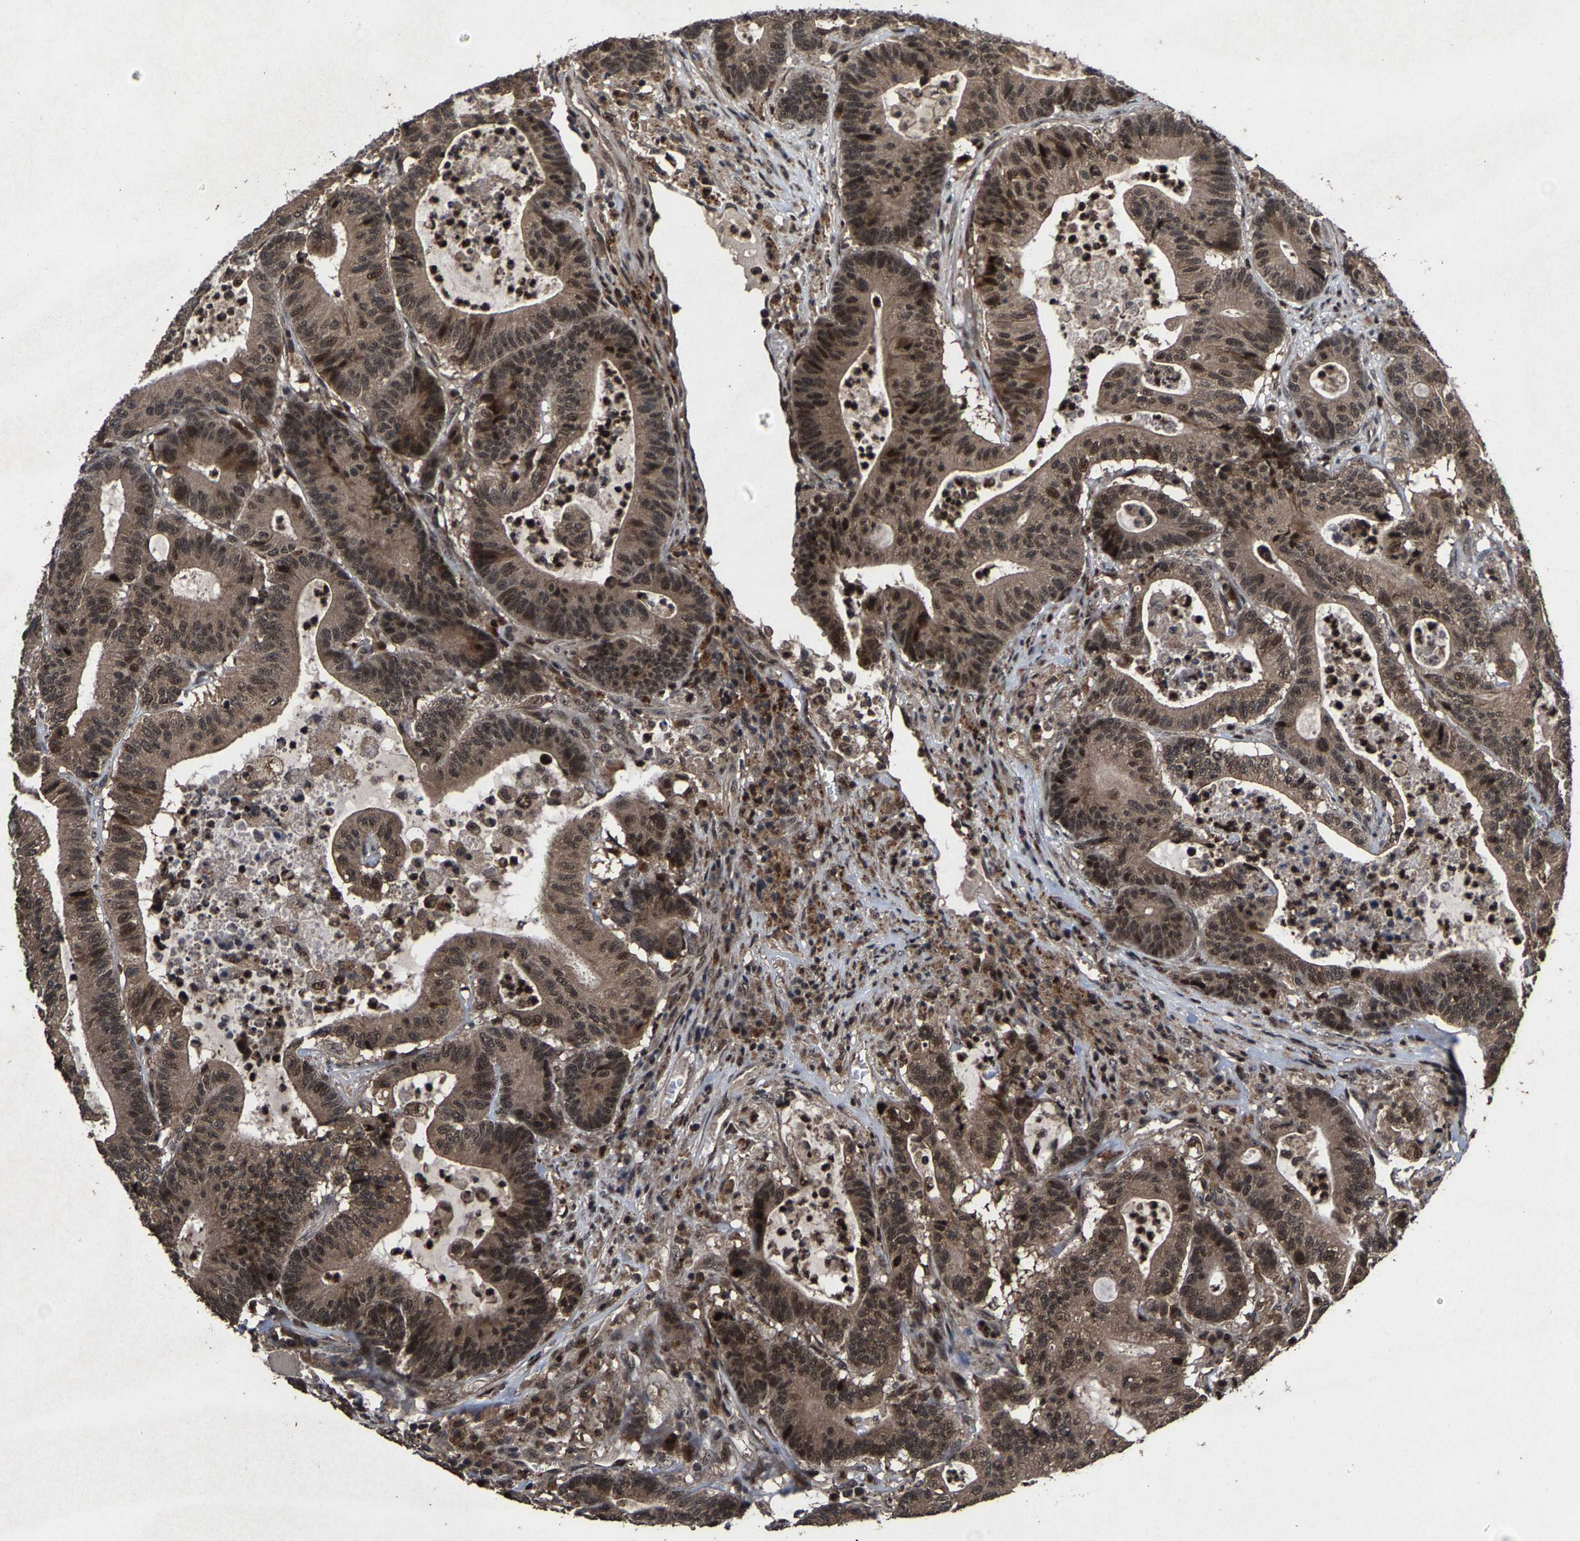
{"staining": {"intensity": "moderate", "quantity": ">75%", "location": "cytoplasmic/membranous,nuclear"}, "tissue": "colorectal cancer", "cell_type": "Tumor cells", "image_type": "cancer", "snomed": [{"axis": "morphology", "description": "Adenocarcinoma, NOS"}, {"axis": "topography", "description": "Colon"}], "caption": "A medium amount of moderate cytoplasmic/membranous and nuclear expression is seen in about >75% of tumor cells in colorectal cancer (adenocarcinoma) tissue.", "gene": "HAUS6", "patient": {"sex": "female", "age": 84}}